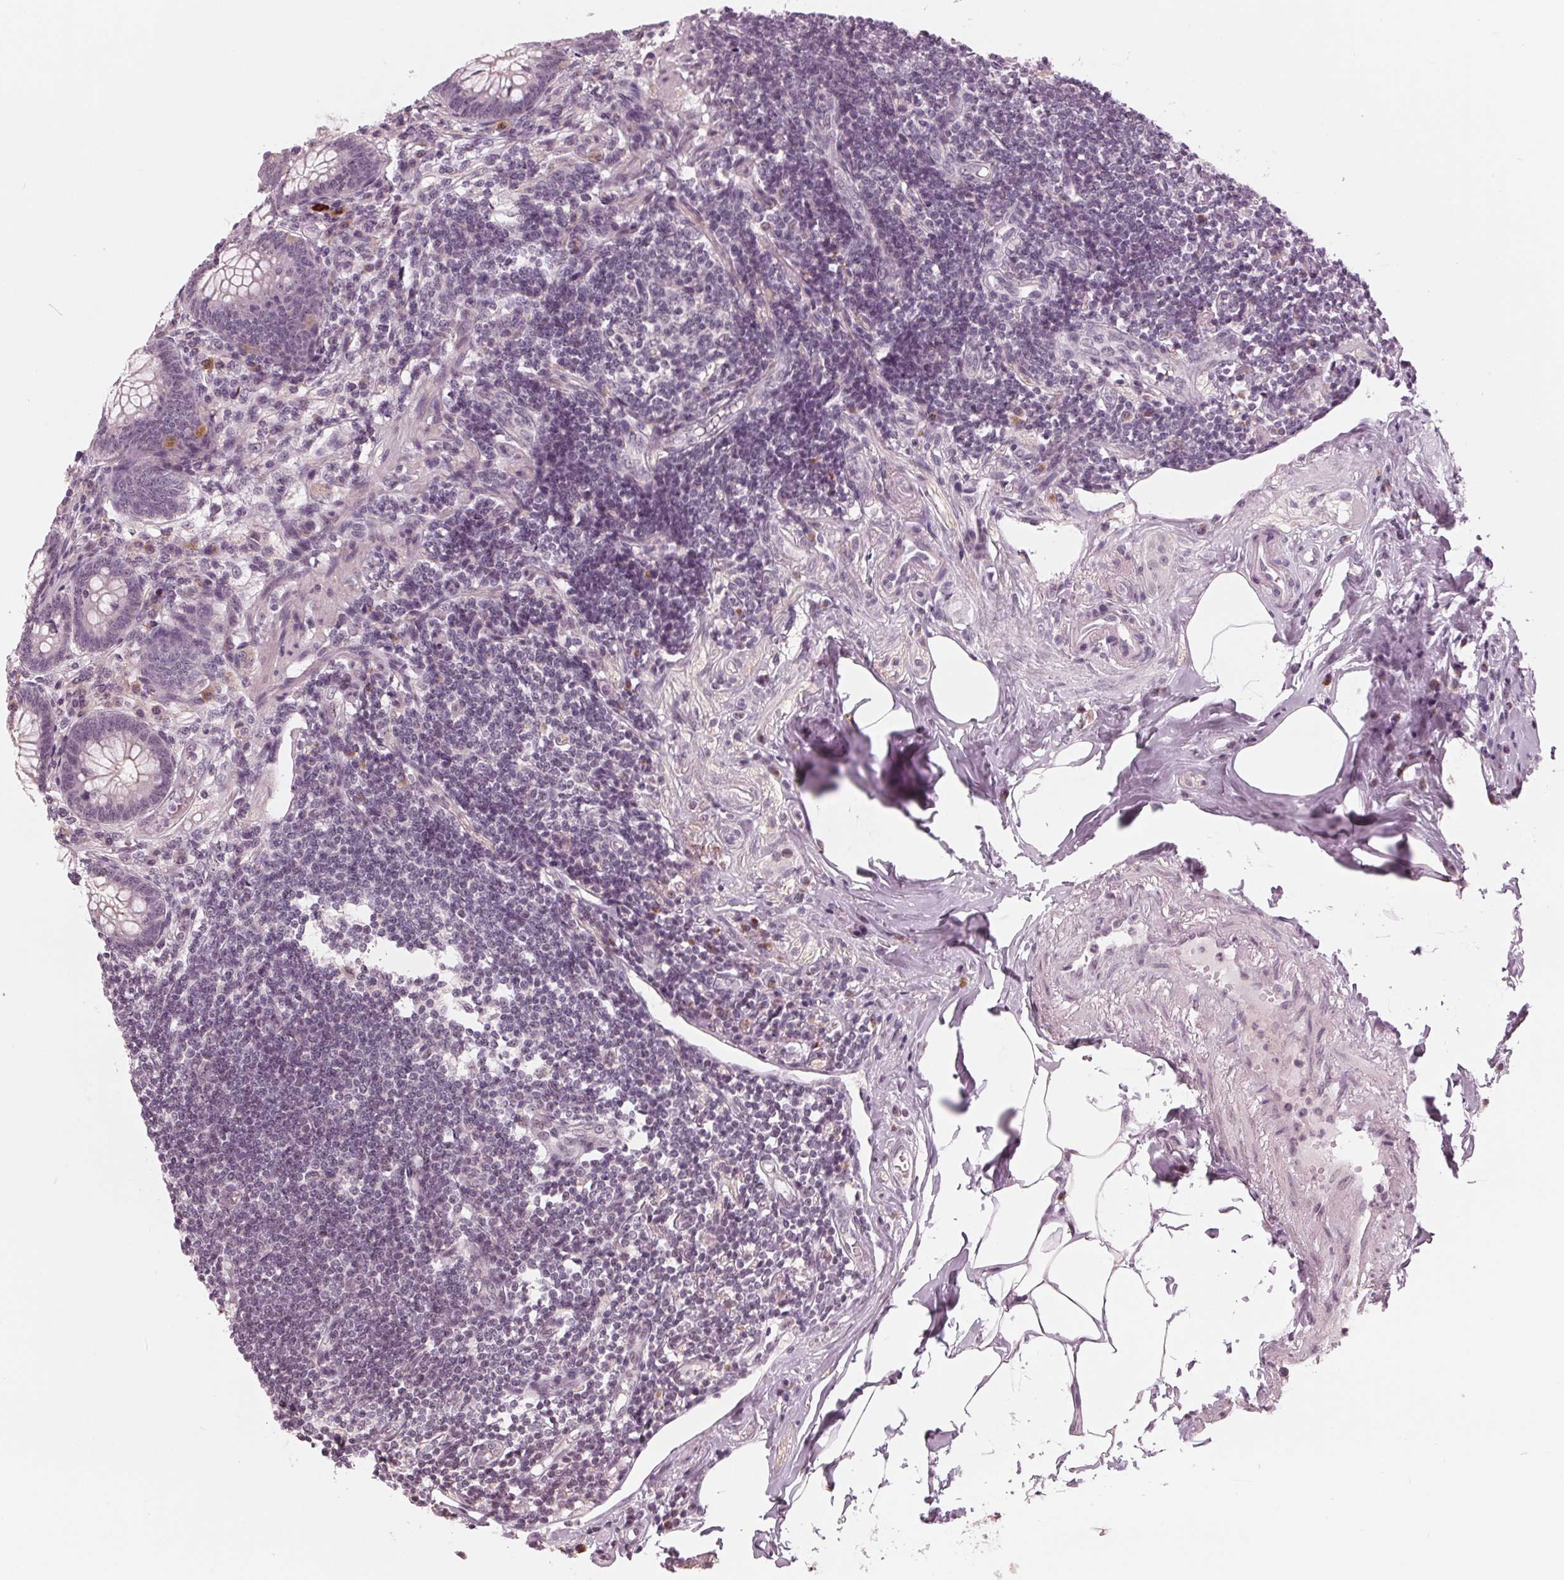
{"staining": {"intensity": "weak", "quantity": "25%-75%", "location": "cytoplasmic/membranous"}, "tissue": "appendix", "cell_type": "Glandular cells", "image_type": "normal", "snomed": [{"axis": "morphology", "description": "Normal tissue, NOS"}, {"axis": "topography", "description": "Appendix"}], "caption": "A photomicrograph showing weak cytoplasmic/membranous staining in about 25%-75% of glandular cells in benign appendix, as visualized by brown immunohistochemical staining.", "gene": "SLX4", "patient": {"sex": "female", "age": 57}}